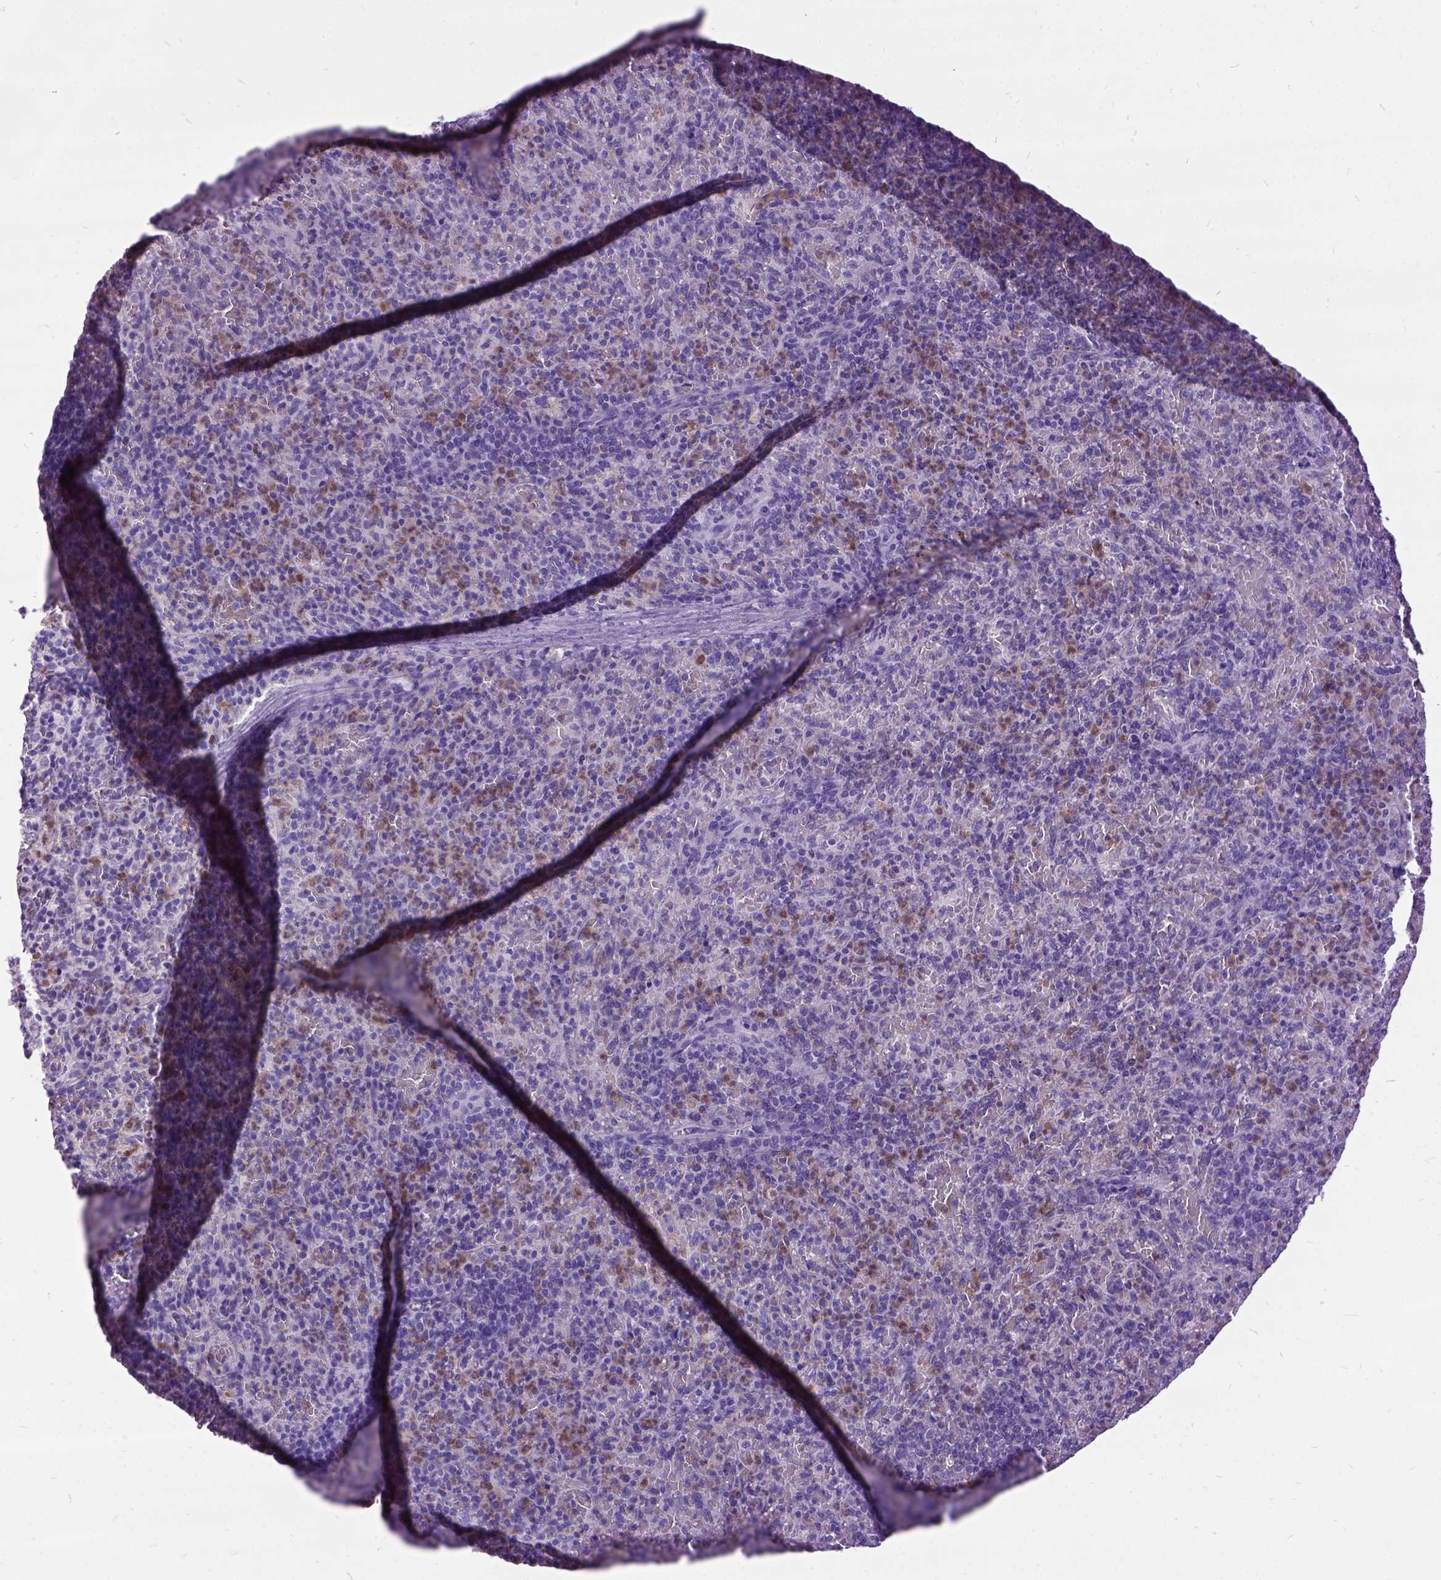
{"staining": {"intensity": "moderate", "quantity": "<25%", "location": "cytoplasmic/membranous"}, "tissue": "spleen", "cell_type": "Cells in red pulp", "image_type": "normal", "snomed": [{"axis": "morphology", "description": "Normal tissue, NOS"}, {"axis": "topography", "description": "Spleen"}], "caption": "Moderate cytoplasmic/membranous positivity is appreciated in approximately <25% of cells in red pulp in unremarkable spleen. The staining is performed using DAB brown chromogen to label protein expression. The nuclei are counter-stained blue using hematoxylin.", "gene": "MME", "patient": {"sex": "female", "age": 74}}